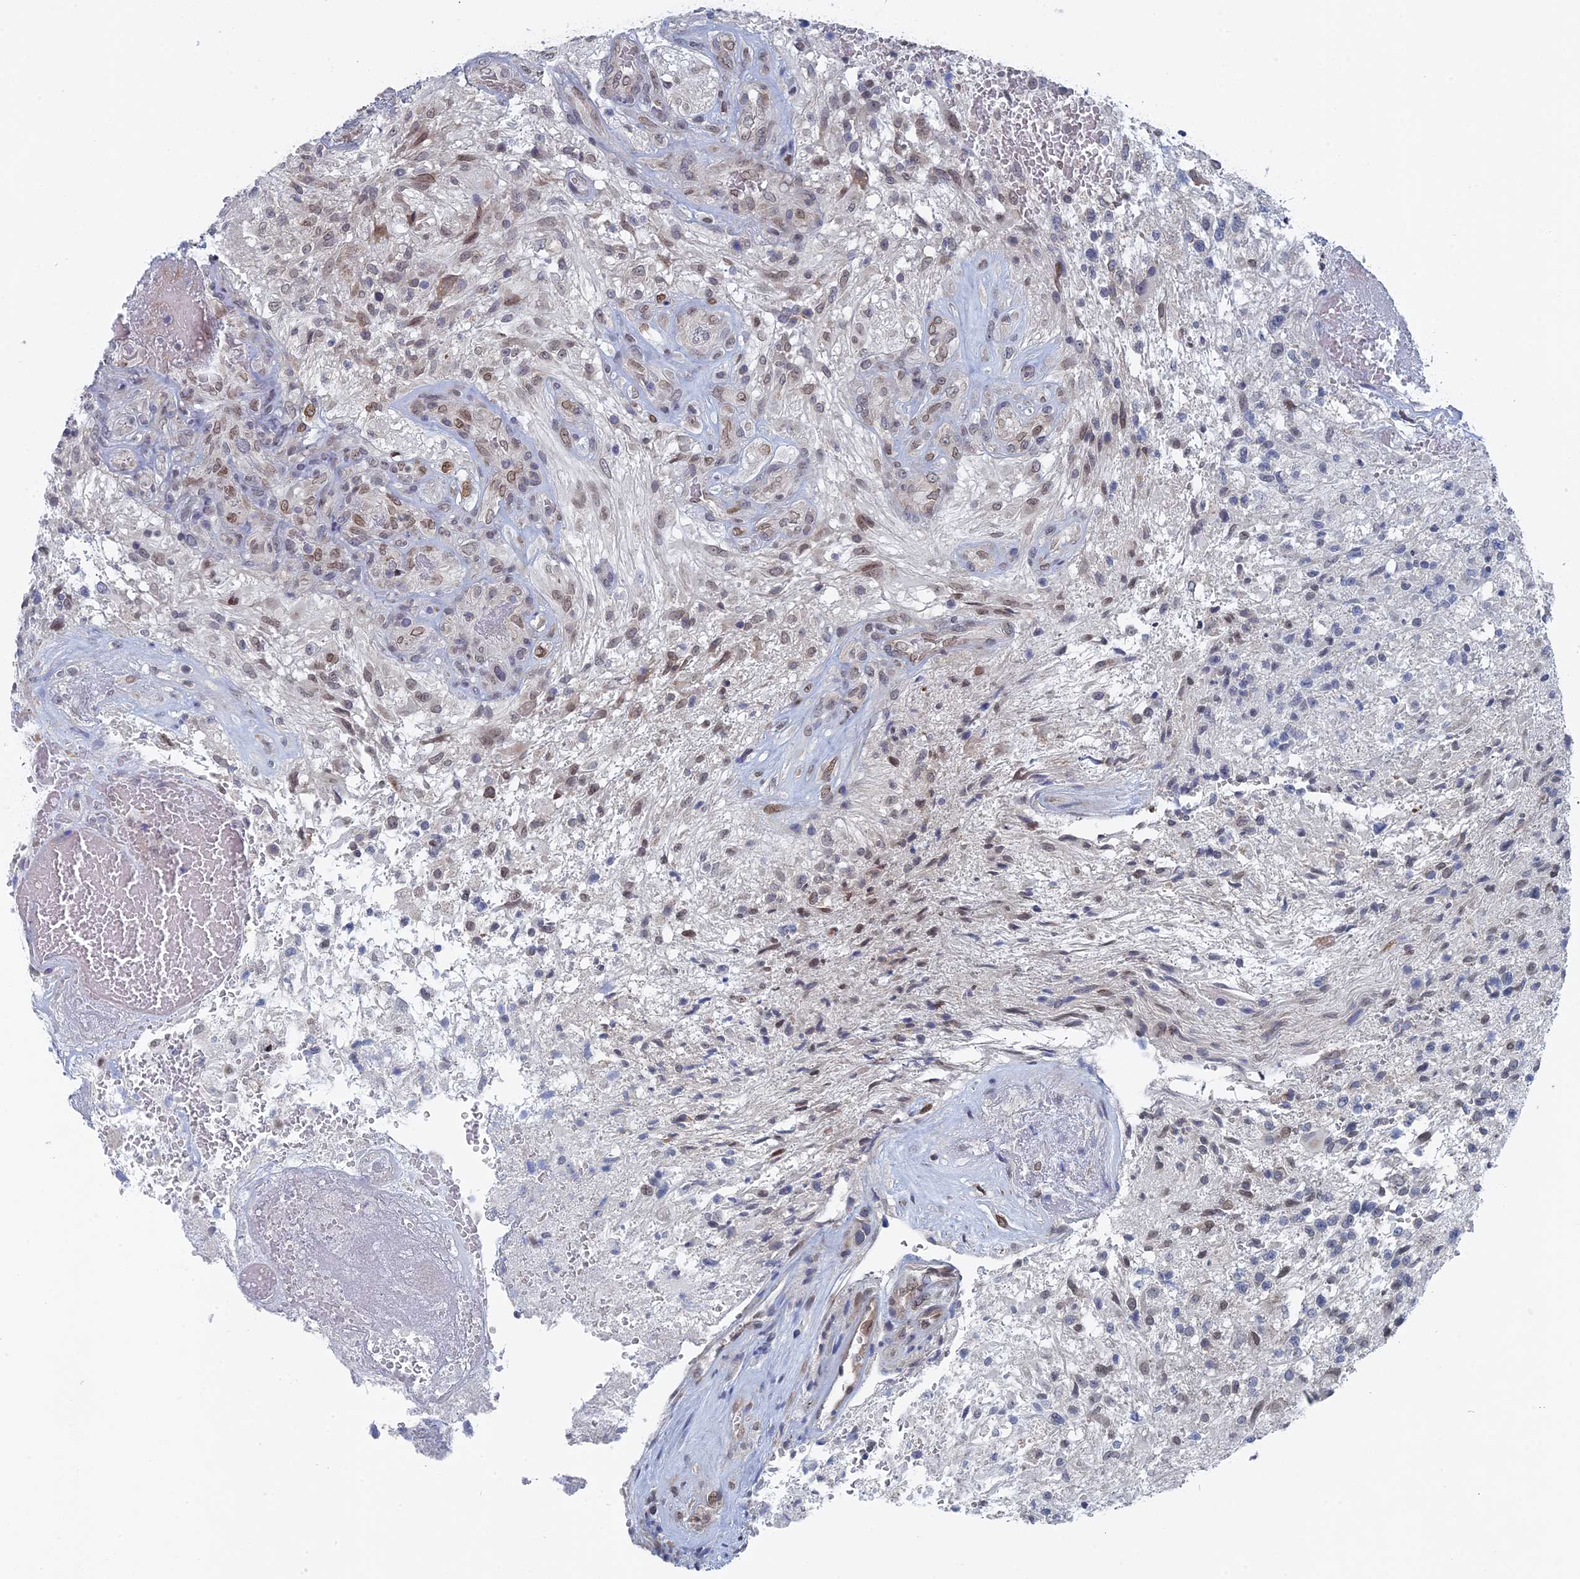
{"staining": {"intensity": "weak", "quantity": "<25%", "location": "nuclear"}, "tissue": "glioma", "cell_type": "Tumor cells", "image_type": "cancer", "snomed": [{"axis": "morphology", "description": "Glioma, malignant, High grade"}, {"axis": "topography", "description": "Brain"}], "caption": "Photomicrograph shows no significant protein staining in tumor cells of glioma.", "gene": "MTRF1", "patient": {"sex": "male", "age": 56}}